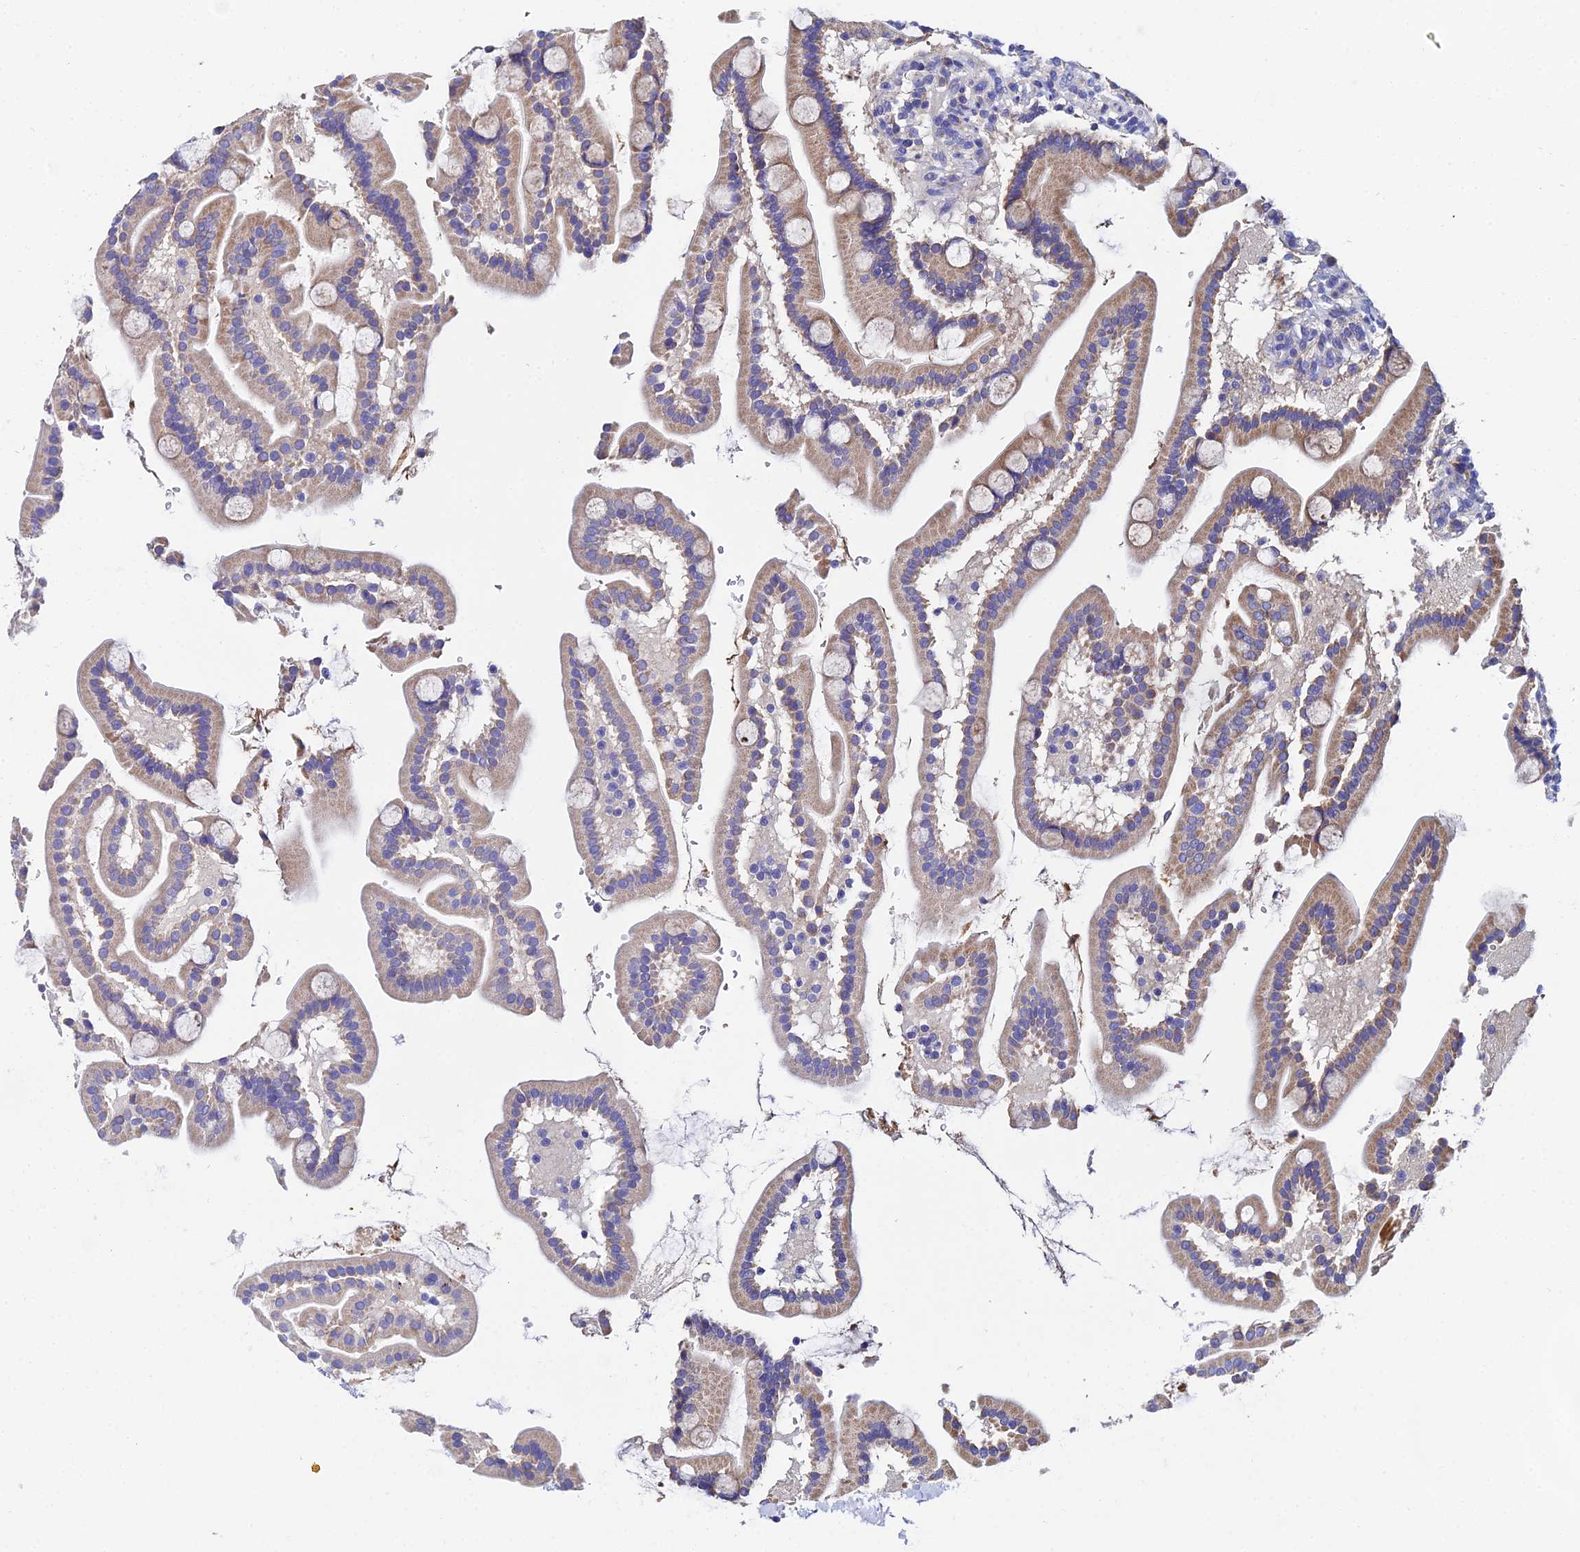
{"staining": {"intensity": "moderate", "quantity": "25%-75%", "location": "cytoplasmic/membranous"}, "tissue": "duodenum", "cell_type": "Glandular cells", "image_type": "normal", "snomed": [{"axis": "morphology", "description": "Normal tissue, NOS"}, {"axis": "topography", "description": "Duodenum"}], "caption": "Human duodenum stained for a protein (brown) reveals moderate cytoplasmic/membranous positive positivity in about 25%-75% of glandular cells.", "gene": "UBE2L3", "patient": {"sex": "male", "age": 55}}